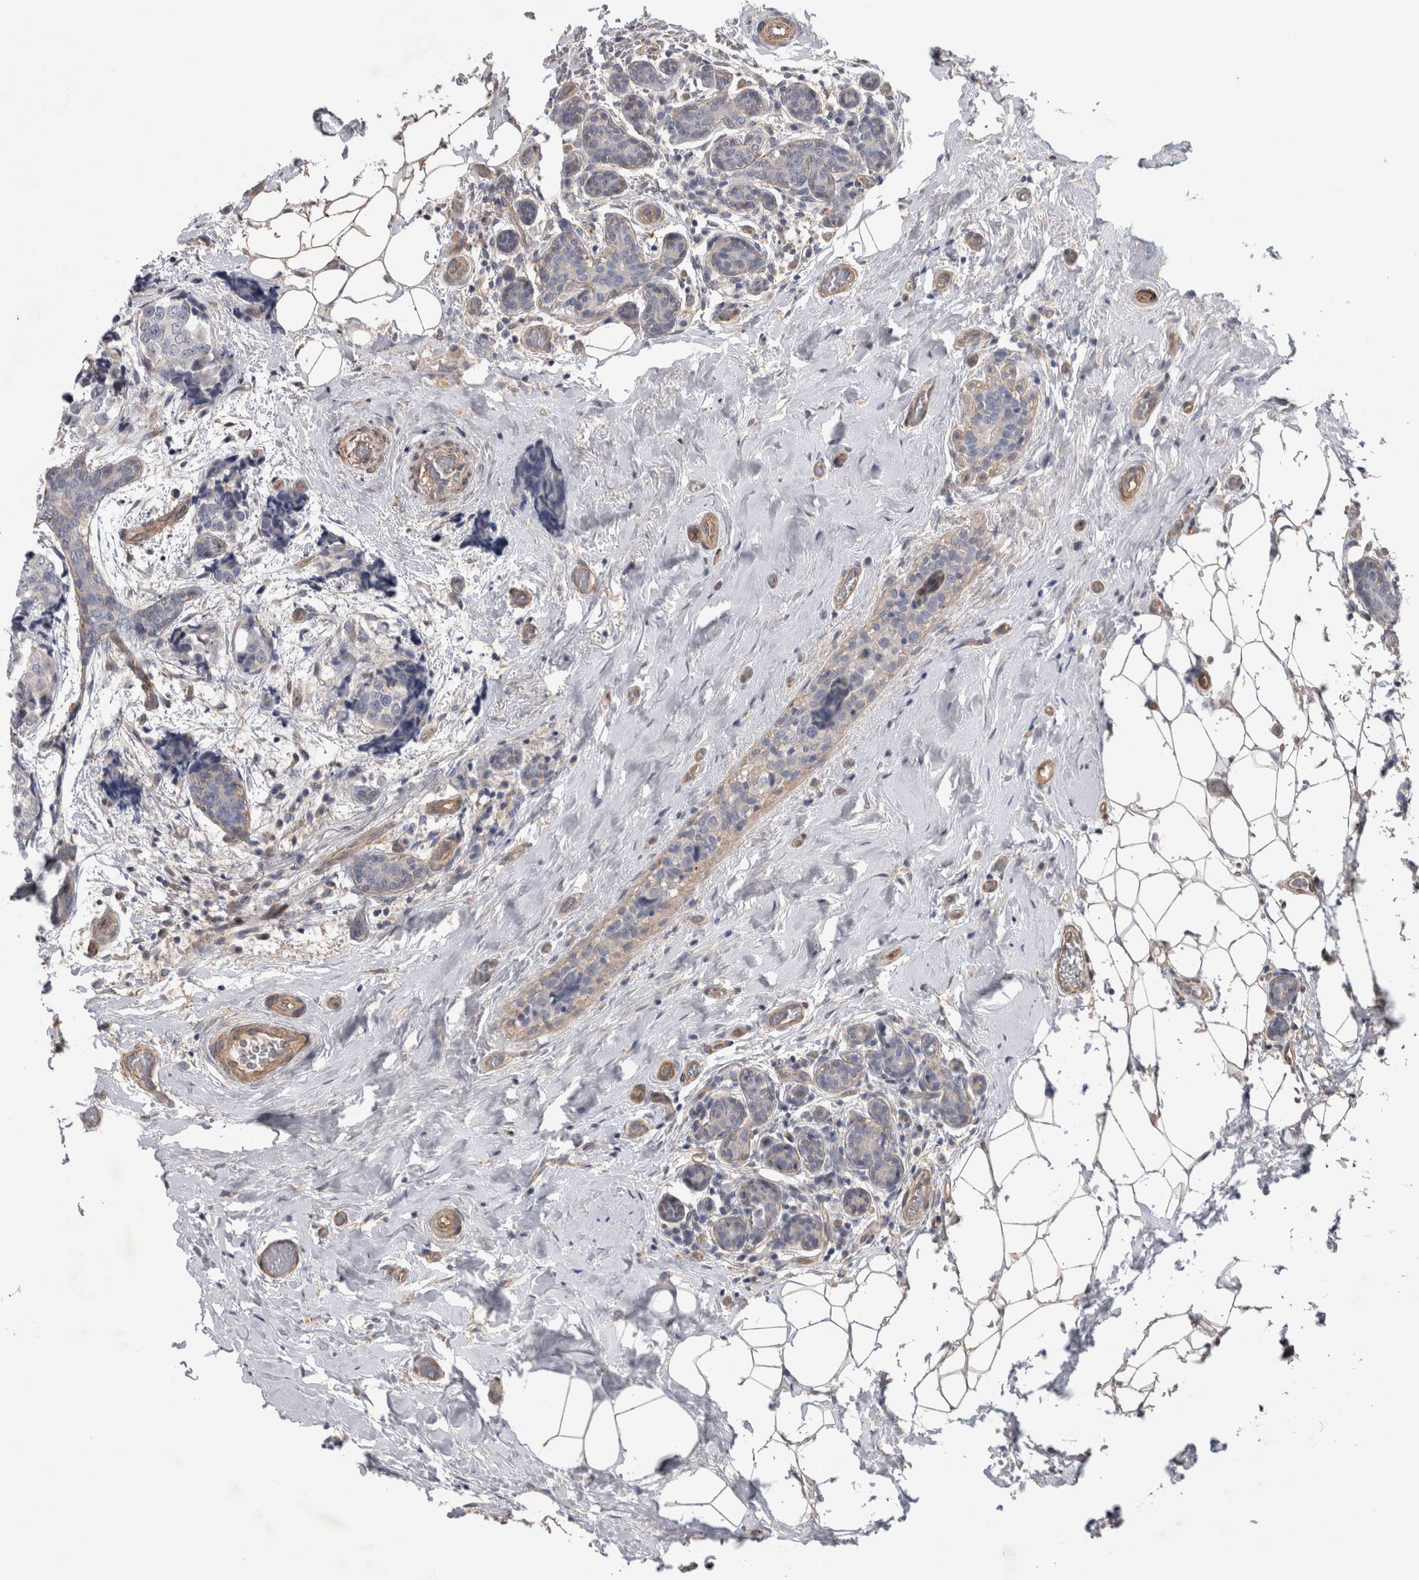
{"staining": {"intensity": "negative", "quantity": "none", "location": "none"}, "tissue": "breast cancer", "cell_type": "Tumor cells", "image_type": "cancer", "snomed": [{"axis": "morphology", "description": "Normal tissue, NOS"}, {"axis": "morphology", "description": "Duct carcinoma"}, {"axis": "topography", "description": "Breast"}], "caption": "Tumor cells show no significant staining in breast cancer (invasive ductal carcinoma). The staining is performed using DAB (3,3'-diaminobenzidine) brown chromogen with nuclei counter-stained in using hematoxylin.", "gene": "ANKFY1", "patient": {"sex": "female", "age": 43}}